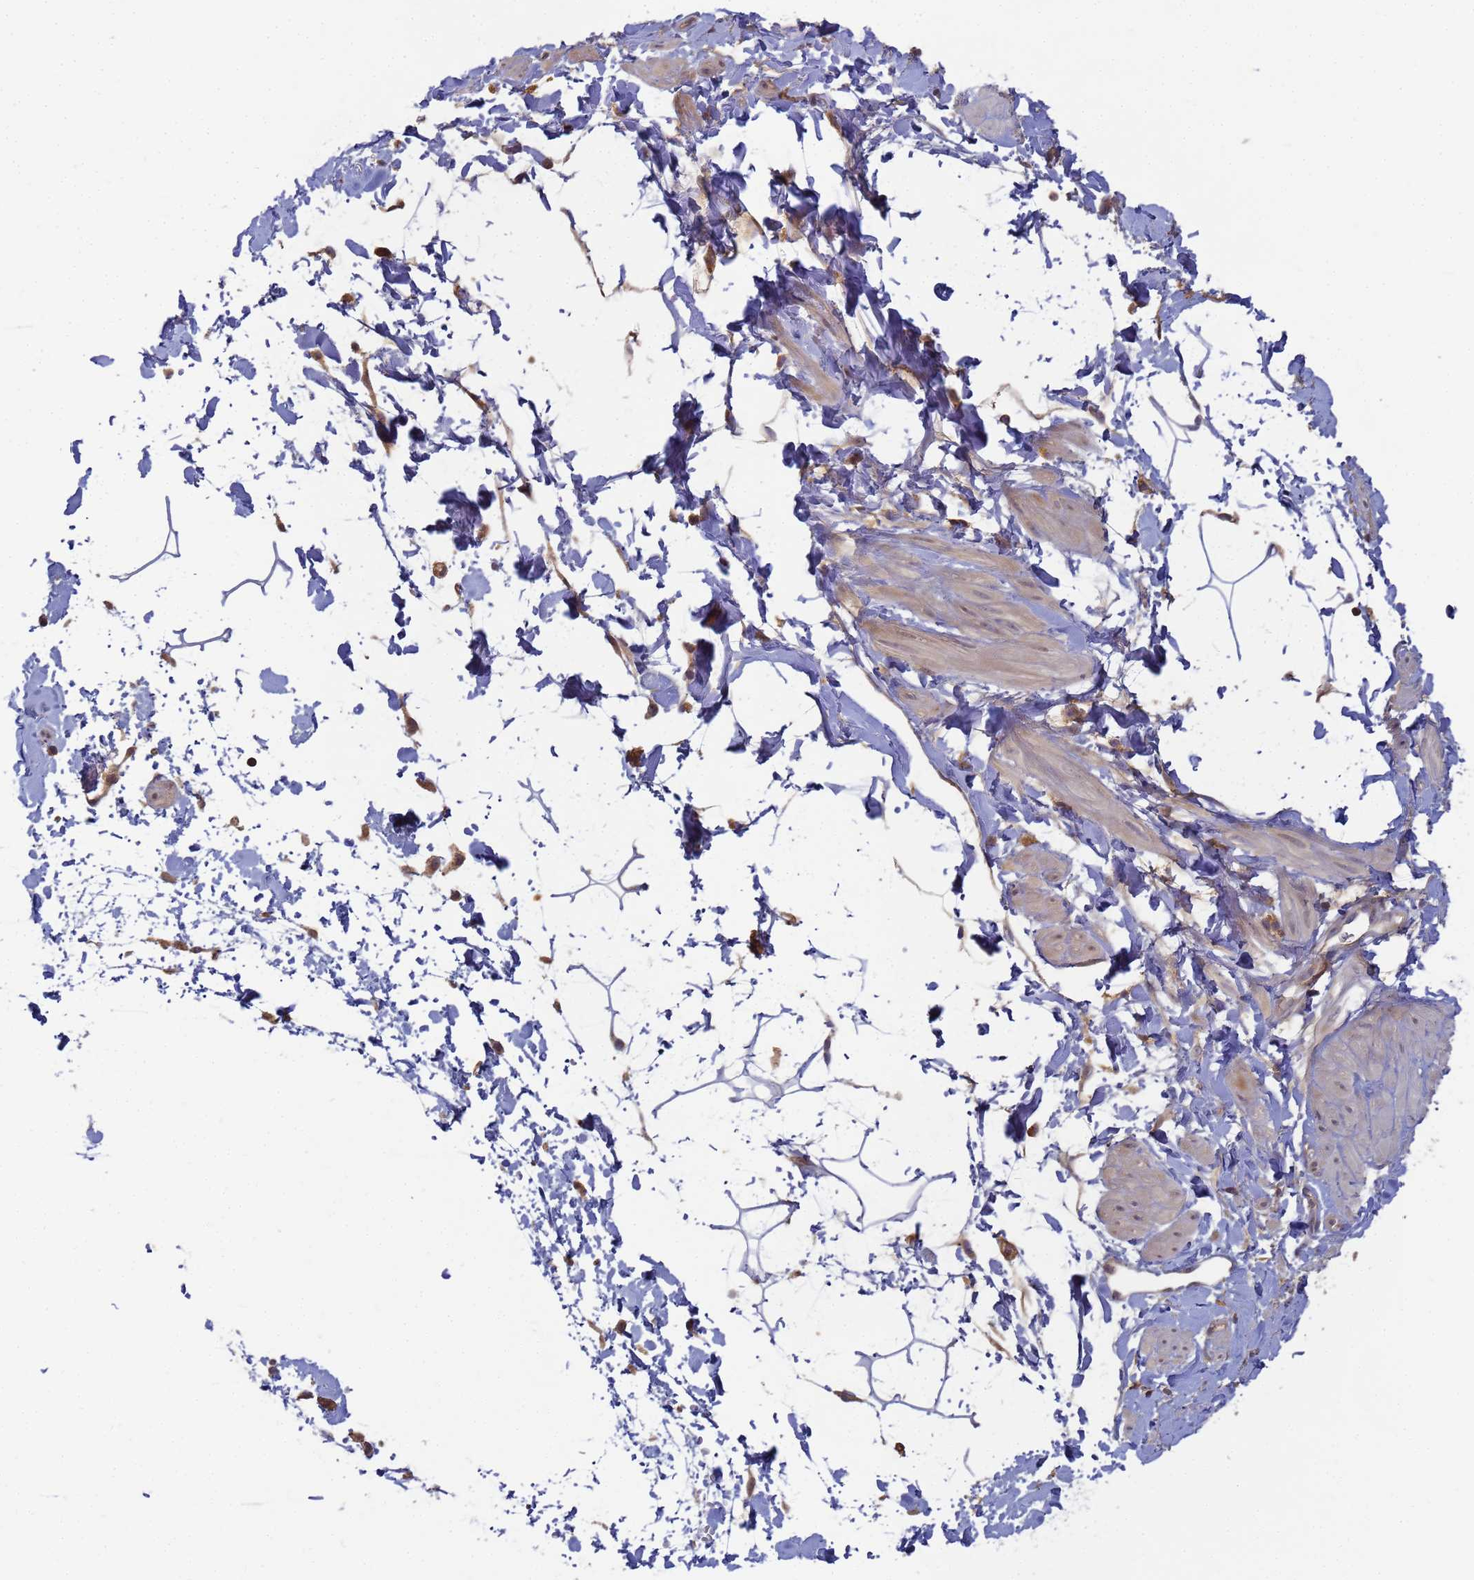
{"staining": {"intensity": "moderate", "quantity": "<25%", "location": "cytoplasmic/membranous"}, "tissue": "adipose tissue", "cell_type": "Adipocytes", "image_type": "normal", "snomed": [{"axis": "morphology", "description": "Normal tissue, NOS"}, {"axis": "topography", "description": "Soft tissue"}, {"axis": "topography", "description": "Adipose tissue"}, {"axis": "topography", "description": "Vascular tissue"}, {"axis": "topography", "description": "Peripheral nerve tissue"}], "caption": "A histopathology image of adipose tissue stained for a protein displays moderate cytoplasmic/membranous brown staining in adipocytes.", "gene": "SHARPIN", "patient": {"sex": "male", "age": 74}}